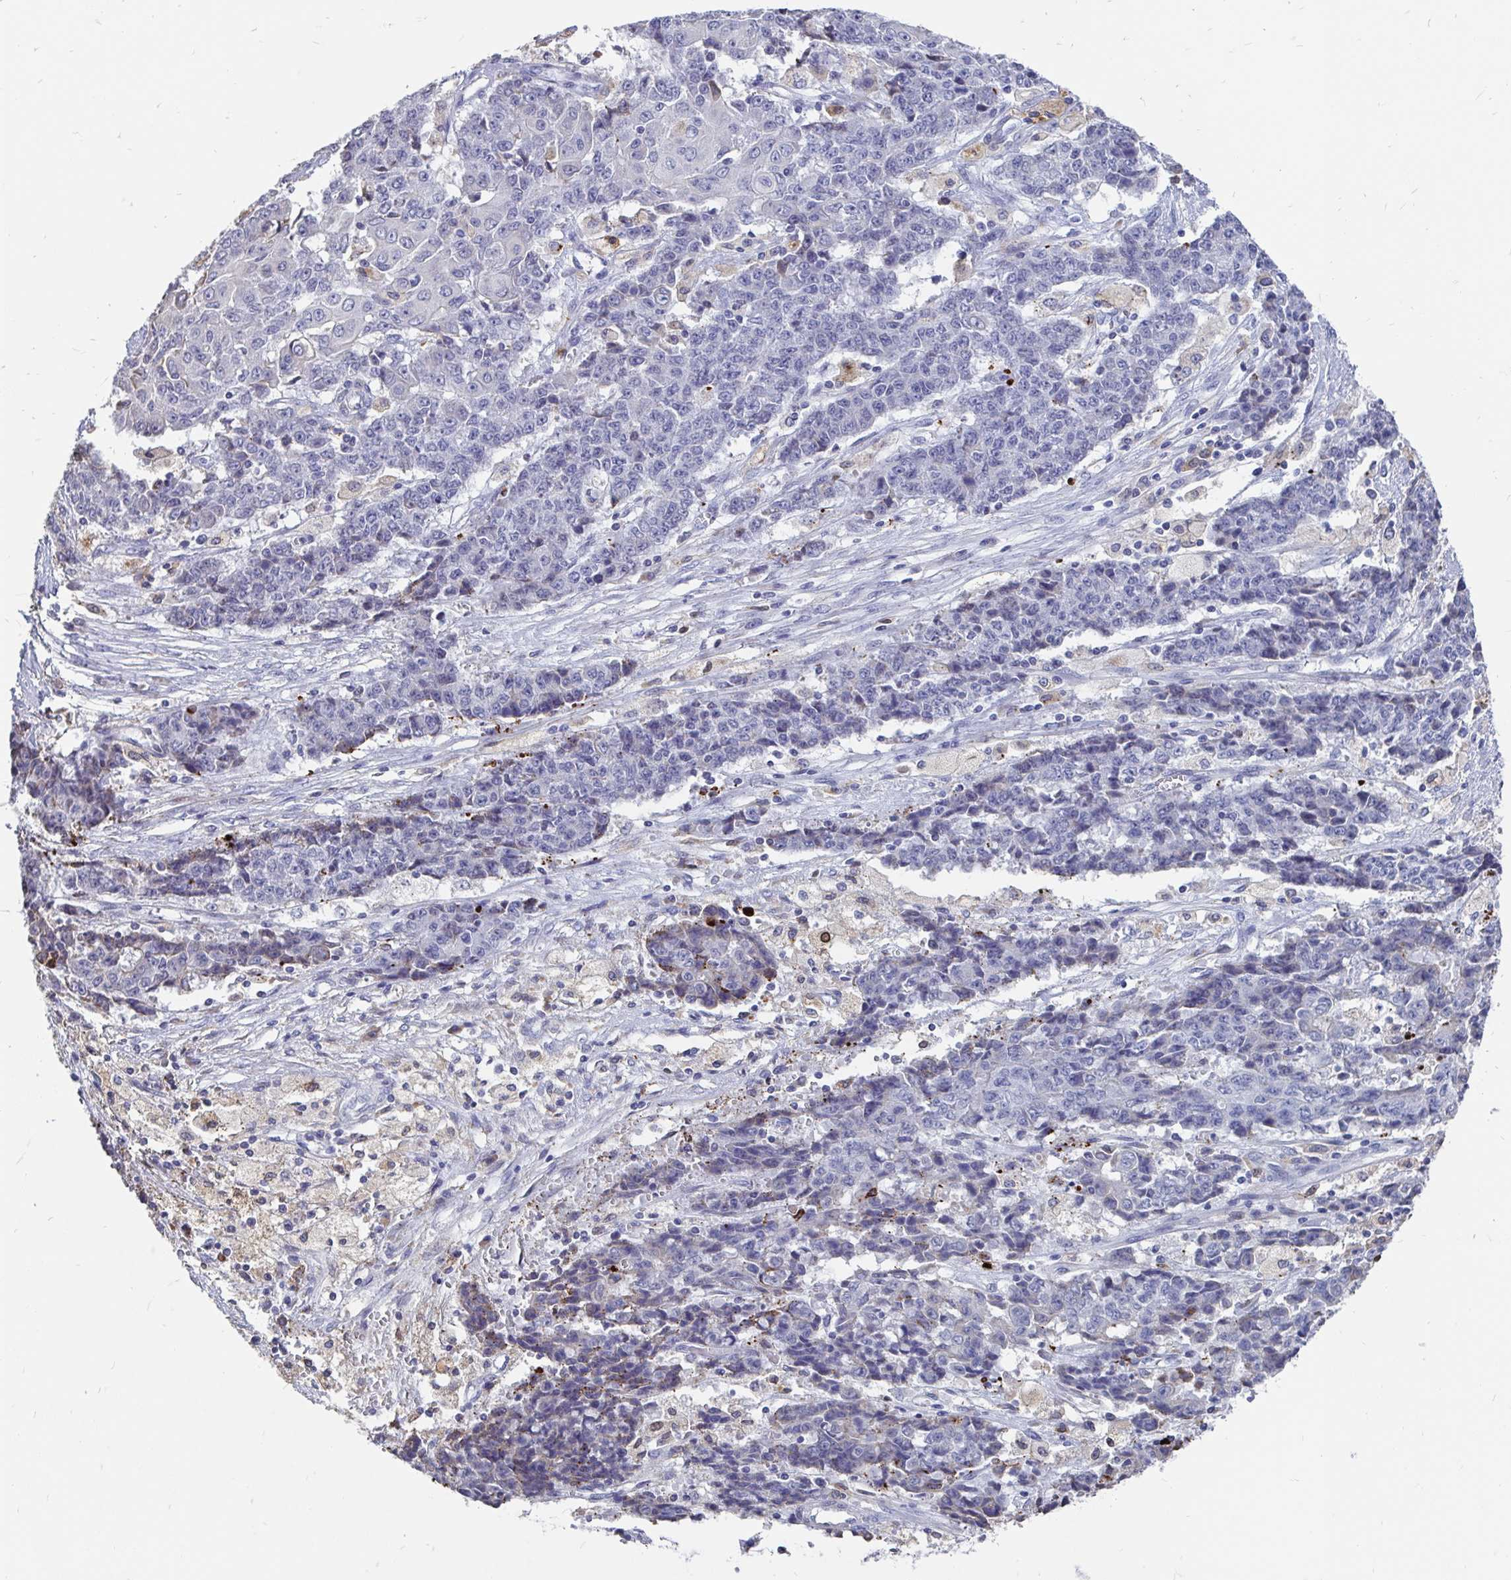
{"staining": {"intensity": "negative", "quantity": "none", "location": "none"}, "tissue": "ovarian cancer", "cell_type": "Tumor cells", "image_type": "cancer", "snomed": [{"axis": "morphology", "description": "Carcinoma, endometroid"}, {"axis": "topography", "description": "Ovary"}], "caption": "DAB (3,3'-diaminobenzidine) immunohistochemical staining of human ovarian cancer (endometroid carcinoma) exhibits no significant expression in tumor cells.", "gene": "CDKL1", "patient": {"sex": "female", "age": 42}}